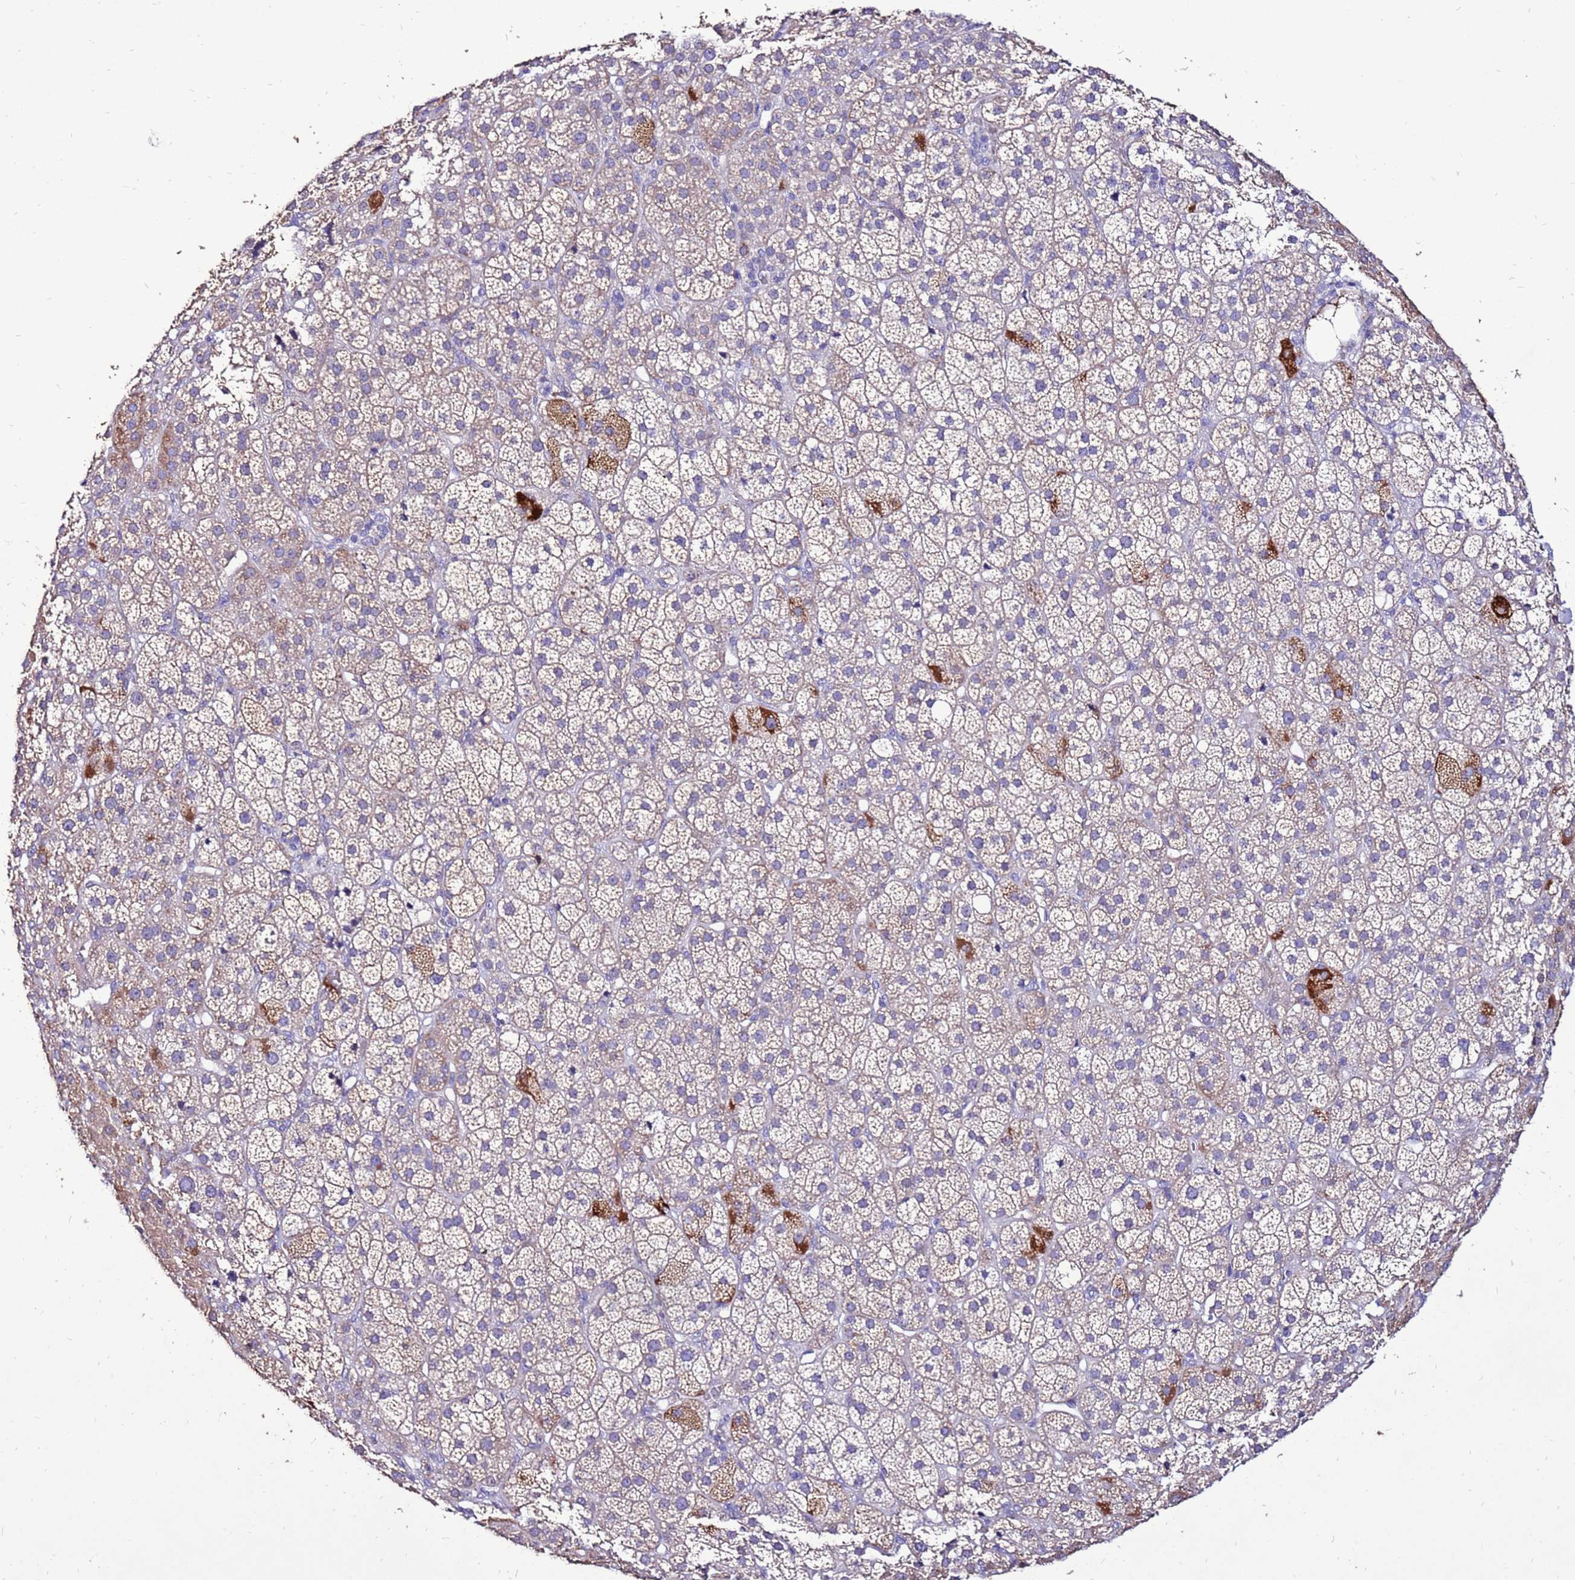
{"staining": {"intensity": "strong", "quantity": "<25%", "location": "cytoplasmic/membranous"}, "tissue": "adrenal gland", "cell_type": "Glandular cells", "image_type": "normal", "snomed": [{"axis": "morphology", "description": "Normal tissue, NOS"}, {"axis": "topography", "description": "Adrenal gland"}], "caption": "Immunohistochemical staining of normal human adrenal gland displays <25% levels of strong cytoplasmic/membranous protein positivity in approximately <25% of glandular cells.", "gene": "TMEM106C", "patient": {"sex": "female", "age": 57}}